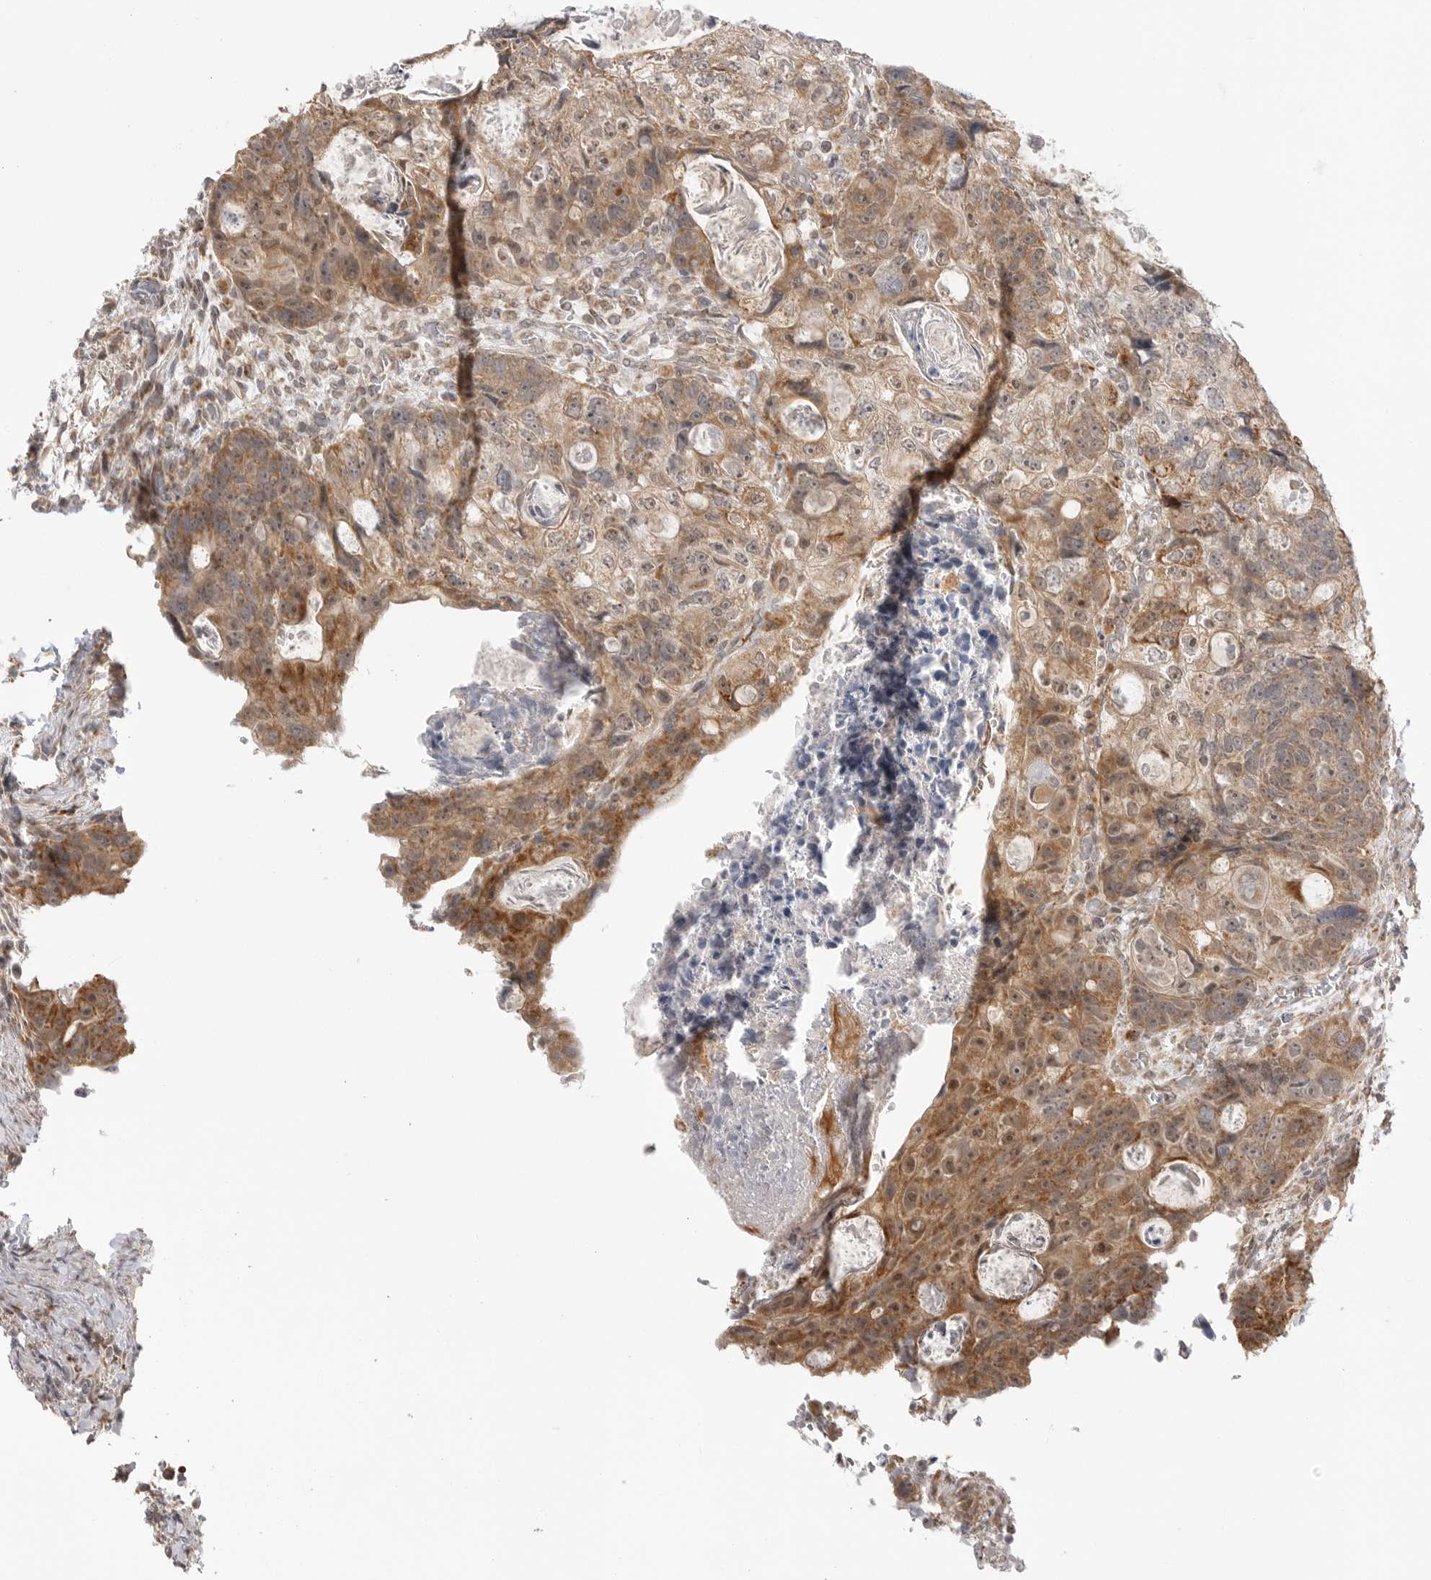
{"staining": {"intensity": "moderate", "quantity": ">75%", "location": "cytoplasmic/membranous,nuclear"}, "tissue": "colorectal cancer", "cell_type": "Tumor cells", "image_type": "cancer", "snomed": [{"axis": "morphology", "description": "Adenocarcinoma, NOS"}, {"axis": "topography", "description": "Rectum"}], "caption": "A photomicrograph of human adenocarcinoma (colorectal) stained for a protein shows moderate cytoplasmic/membranous and nuclear brown staining in tumor cells. The staining was performed using DAB (3,3'-diaminobenzidine) to visualize the protein expression in brown, while the nuclei were stained in blue with hematoxylin (Magnification: 20x).", "gene": "KALRN", "patient": {"sex": "male", "age": 59}}